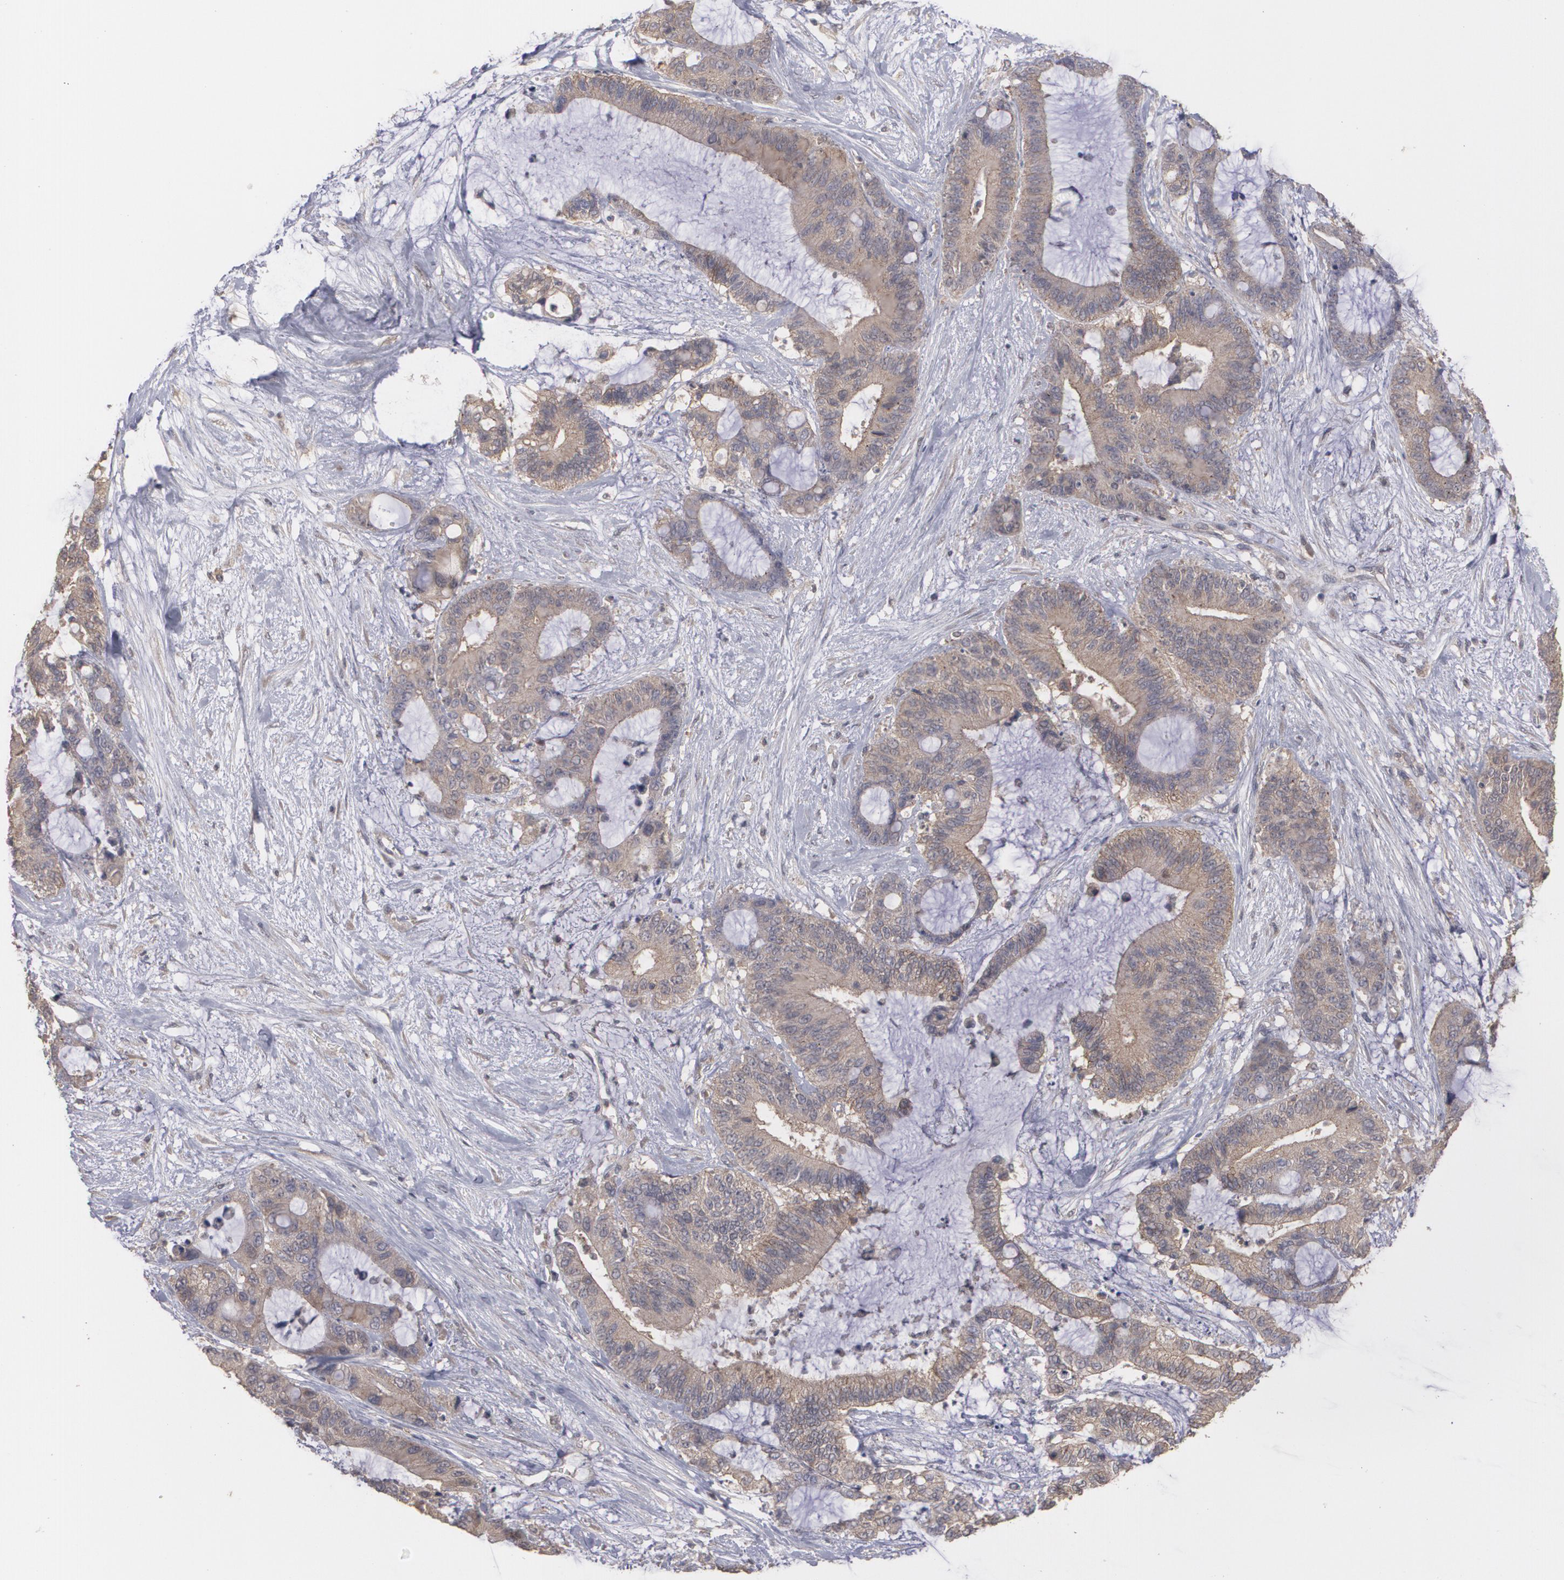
{"staining": {"intensity": "moderate", "quantity": ">75%", "location": "cytoplasmic/membranous"}, "tissue": "liver cancer", "cell_type": "Tumor cells", "image_type": "cancer", "snomed": [{"axis": "morphology", "description": "Cholangiocarcinoma"}, {"axis": "topography", "description": "Liver"}], "caption": "Immunohistochemical staining of liver cancer displays medium levels of moderate cytoplasmic/membranous expression in about >75% of tumor cells.", "gene": "ARF6", "patient": {"sex": "female", "age": 73}}